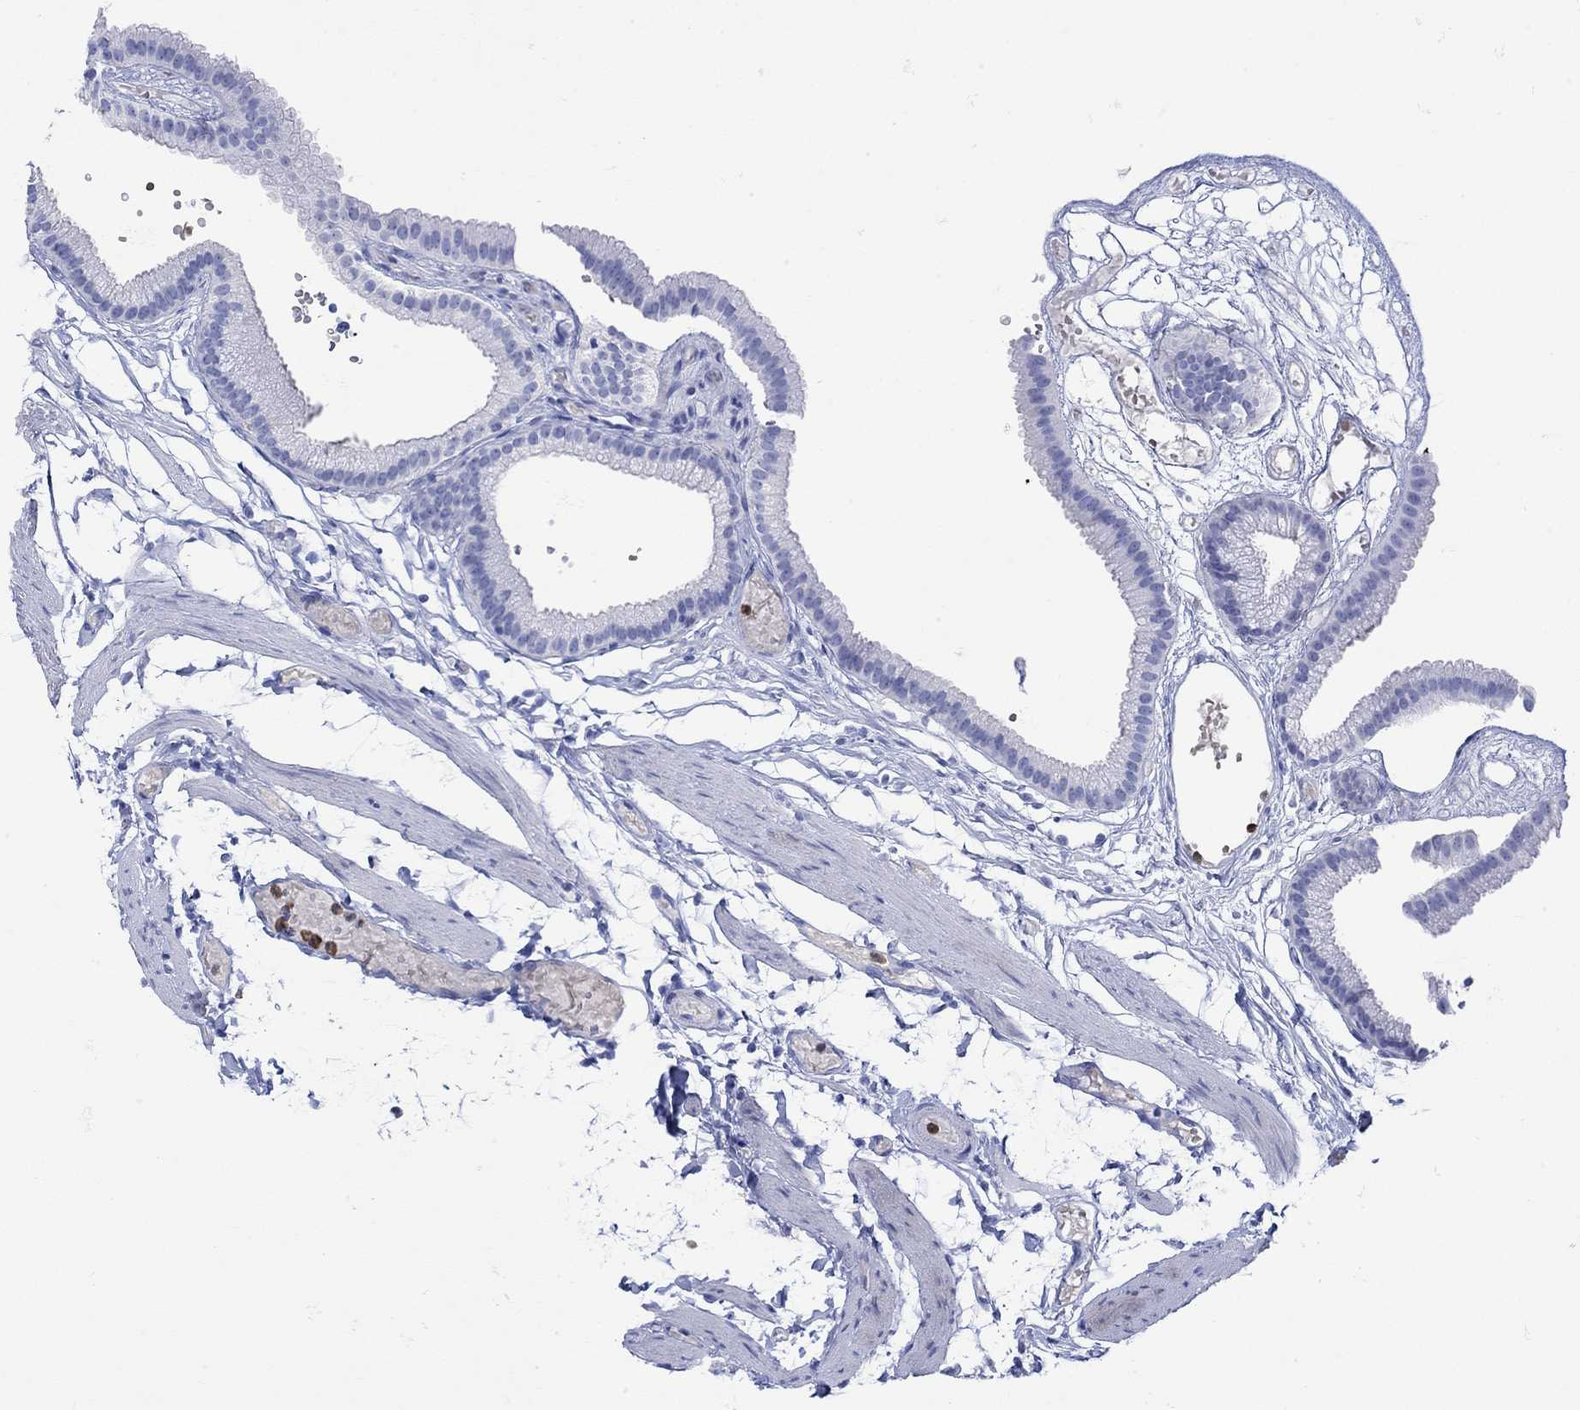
{"staining": {"intensity": "negative", "quantity": "none", "location": "none"}, "tissue": "gallbladder", "cell_type": "Glandular cells", "image_type": "normal", "snomed": [{"axis": "morphology", "description": "Normal tissue, NOS"}, {"axis": "topography", "description": "Gallbladder"}], "caption": "High magnification brightfield microscopy of benign gallbladder stained with DAB (3,3'-diaminobenzidine) (brown) and counterstained with hematoxylin (blue): glandular cells show no significant positivity. (IHC, brightfield microscopy, high magnification).", "gene": "LINGO3", "patient": {"sex": "female", "age": 45}}